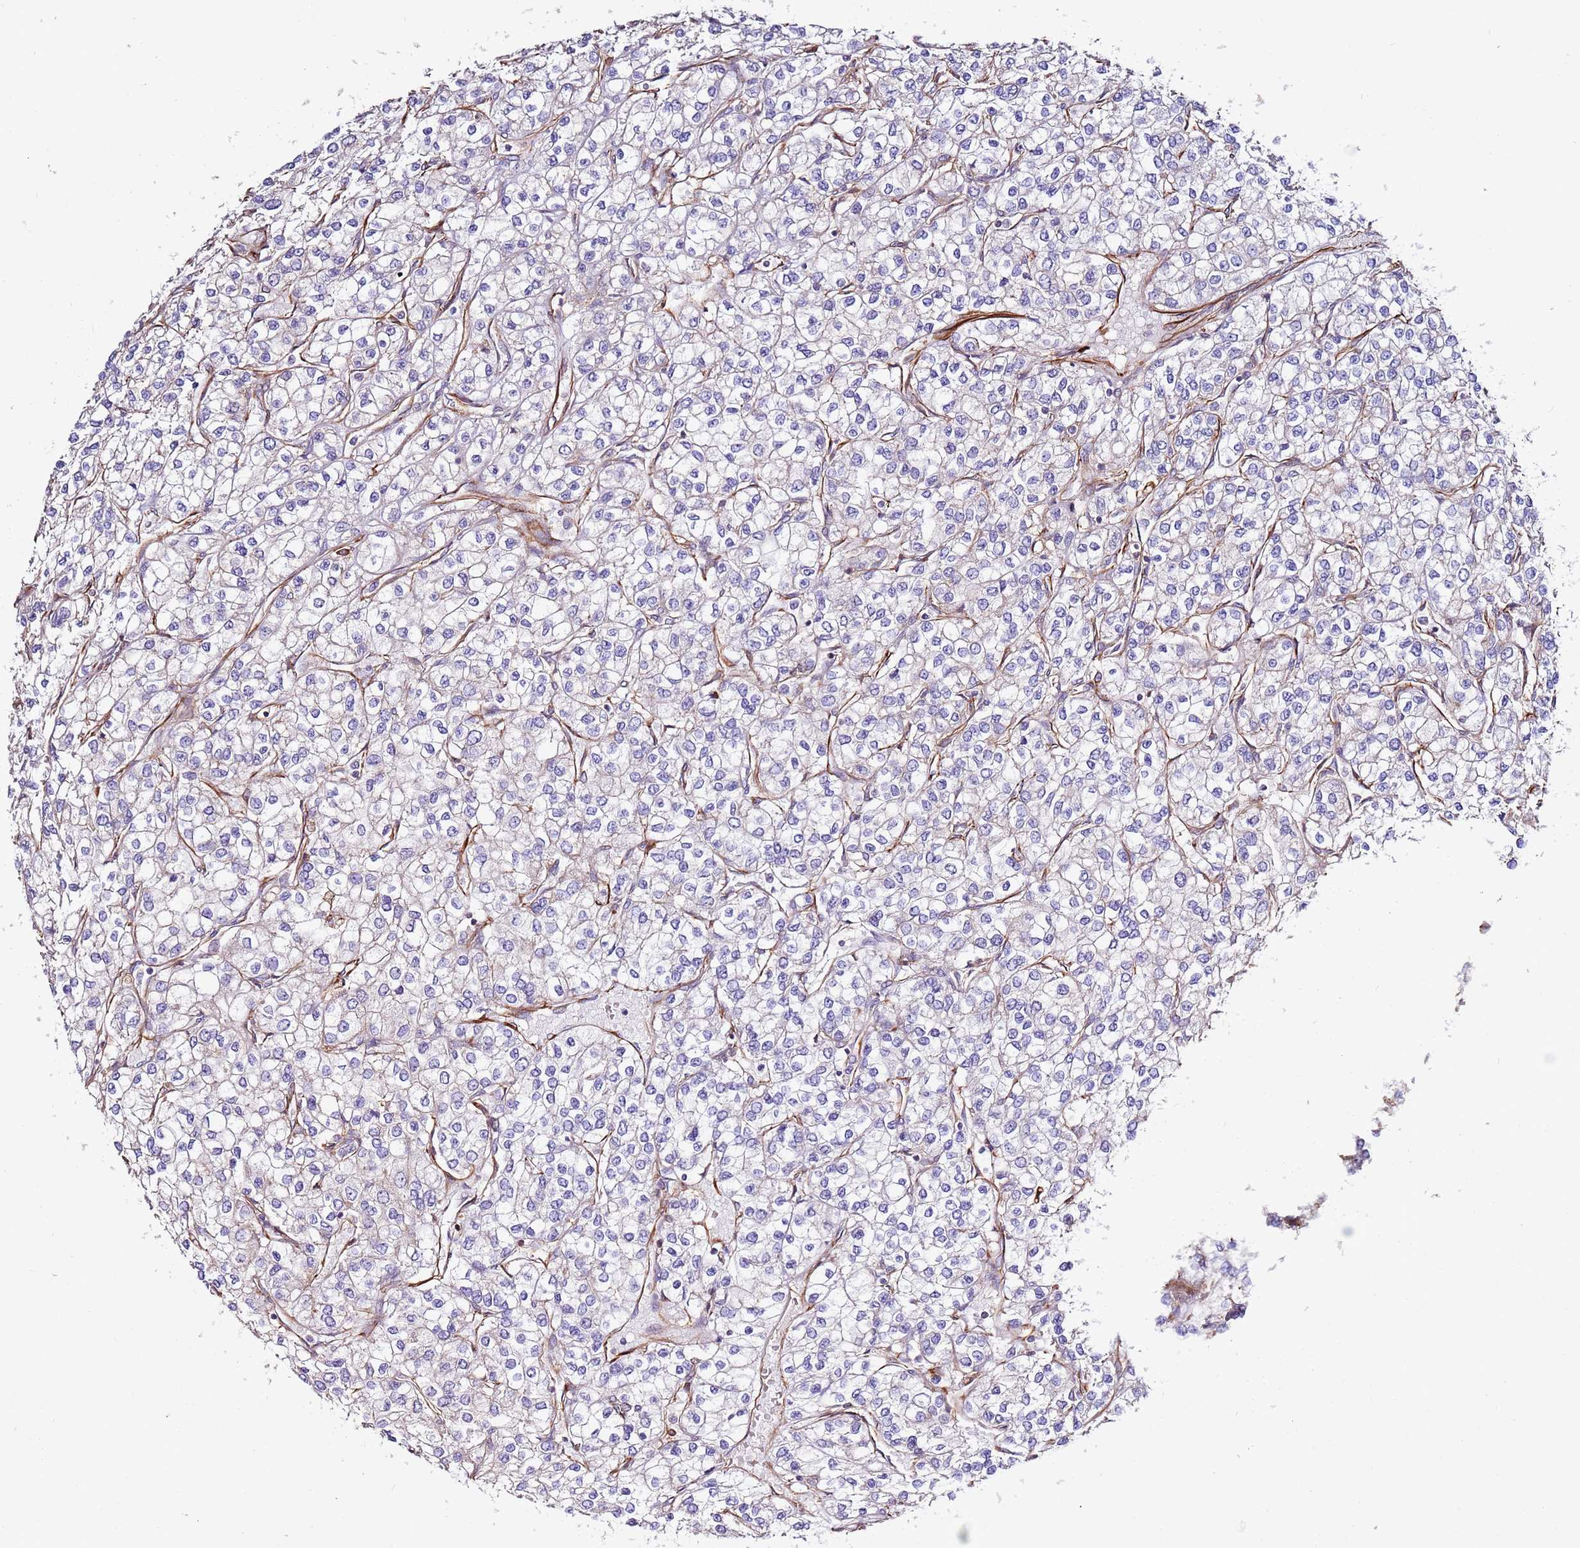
{"staining": {"intensity": "negative", "quantity": "none", "location": "none"}, "tissue": "renal cancer", "cell_type": "Tumor cells", "image_type": "cancer", "snomed": [{"axis": "morphology", "description": "Adenocarcinoma, NOS"}, {"axis": "topography", "description": "Kidney"}], "caption": "Immunohistochemical staining of renal cancer exhibits no significant expression in tumor cells.", "gene": "MRGPRE", "patient": {"sex": "male", "age": 80}}